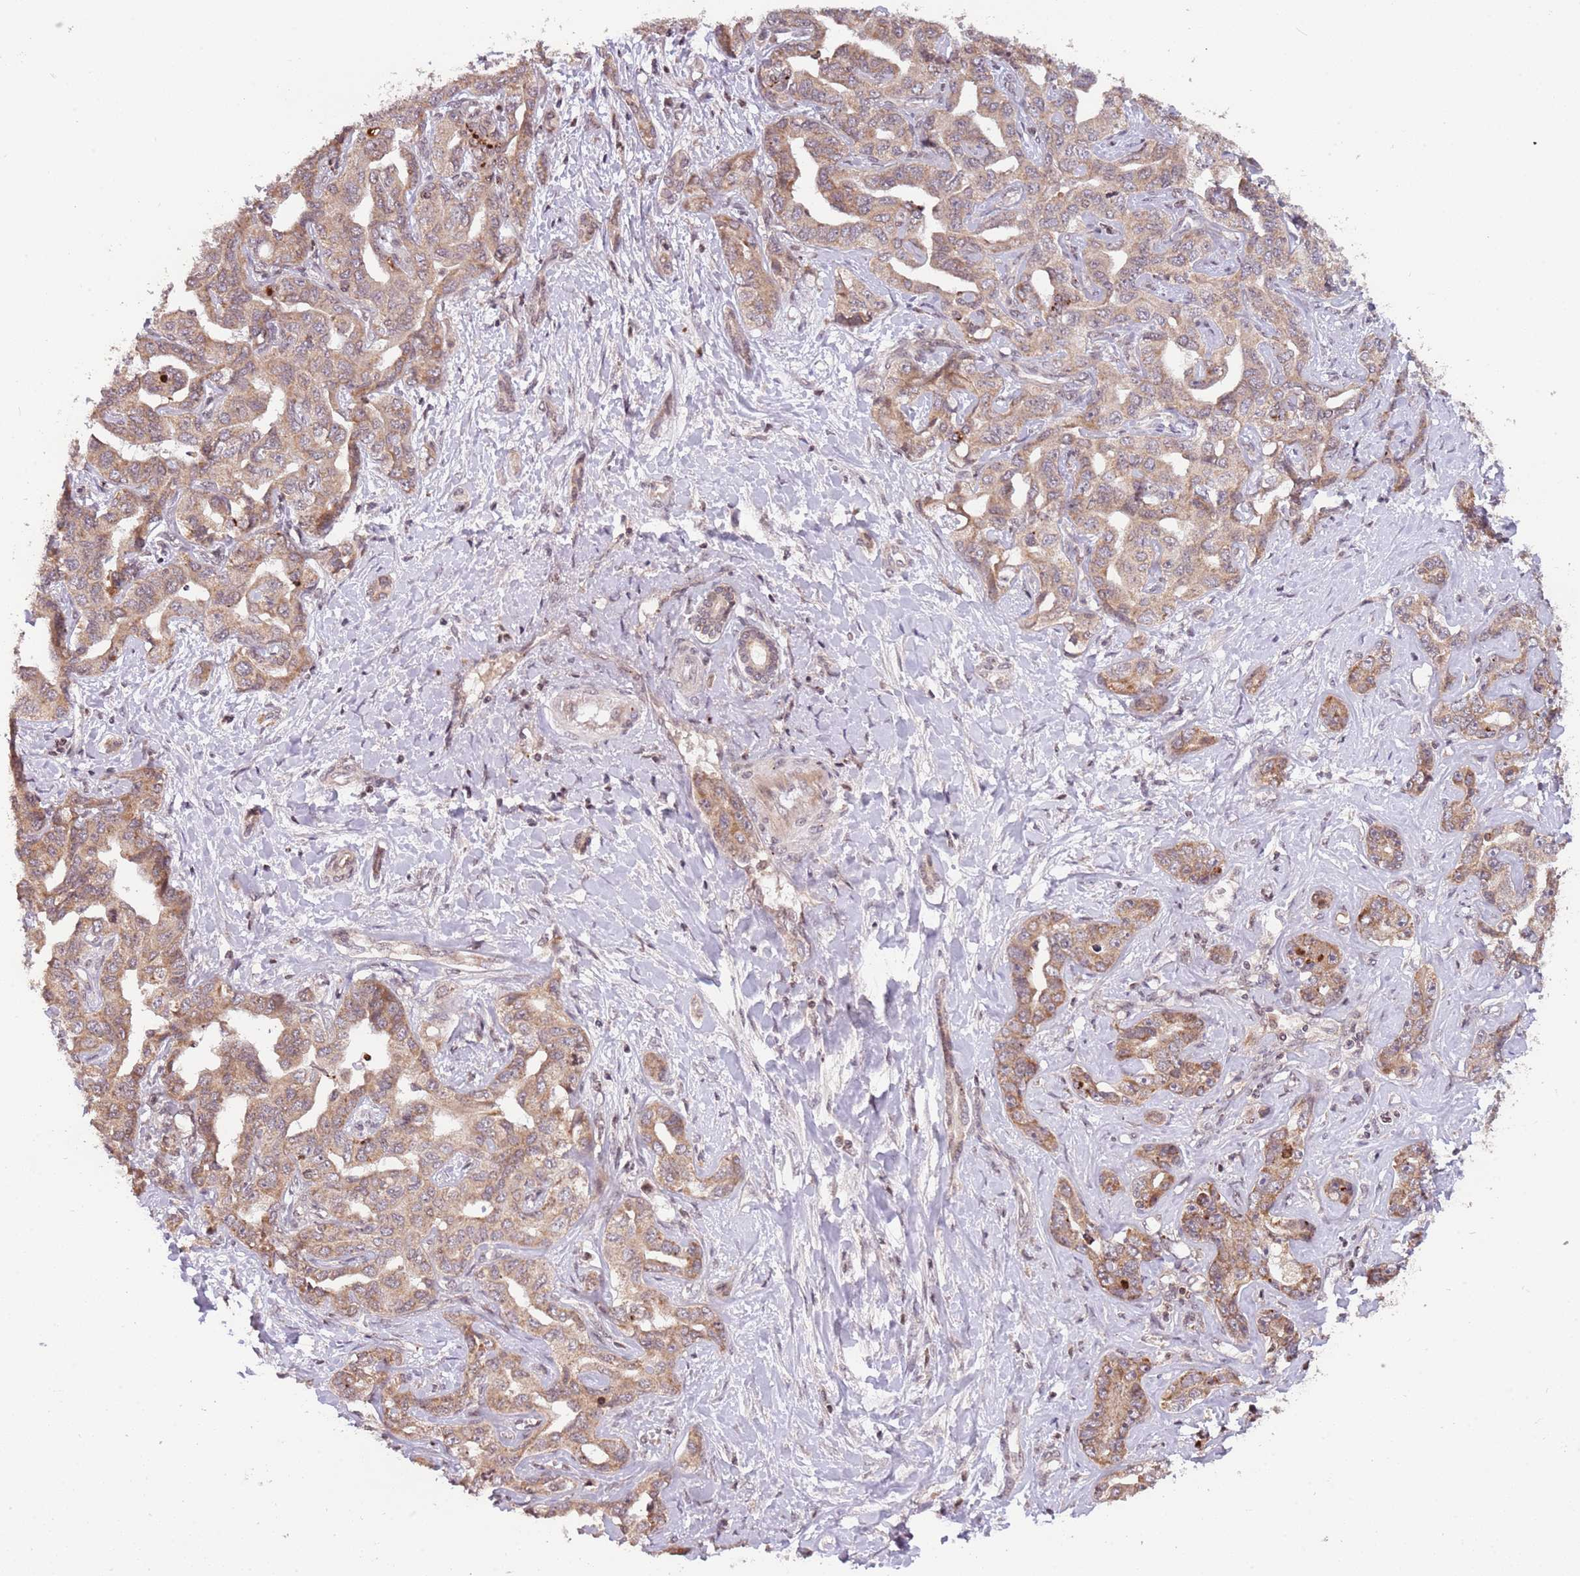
{"staining": {"intensity": "weak", "quantity": ">75%", "location": "cytoplasmic/membranous"}, "tissue": "liver cancer", "cell_type": "Tumor cells", "image_type": "cancer", "snomed": [{"axis": "morphology", "description": "Cholangiocarcinoma"}, {"axis": "topography", "description": "Liver"}], "caption": "IHC (DAB (3,3'-diaminobenzidine)) staining of human cholangiocarcinoma (liver) displays weak cytoplasmic/membranous protein staining in approximately >75% of tumor cells. The staining was performed using DAB, with brown indicating positive protein expression. Nuclei are stained blue with hematoxylin.", "gene": "SAMSN1", "patient": {"sex": "male", "age": 59}}